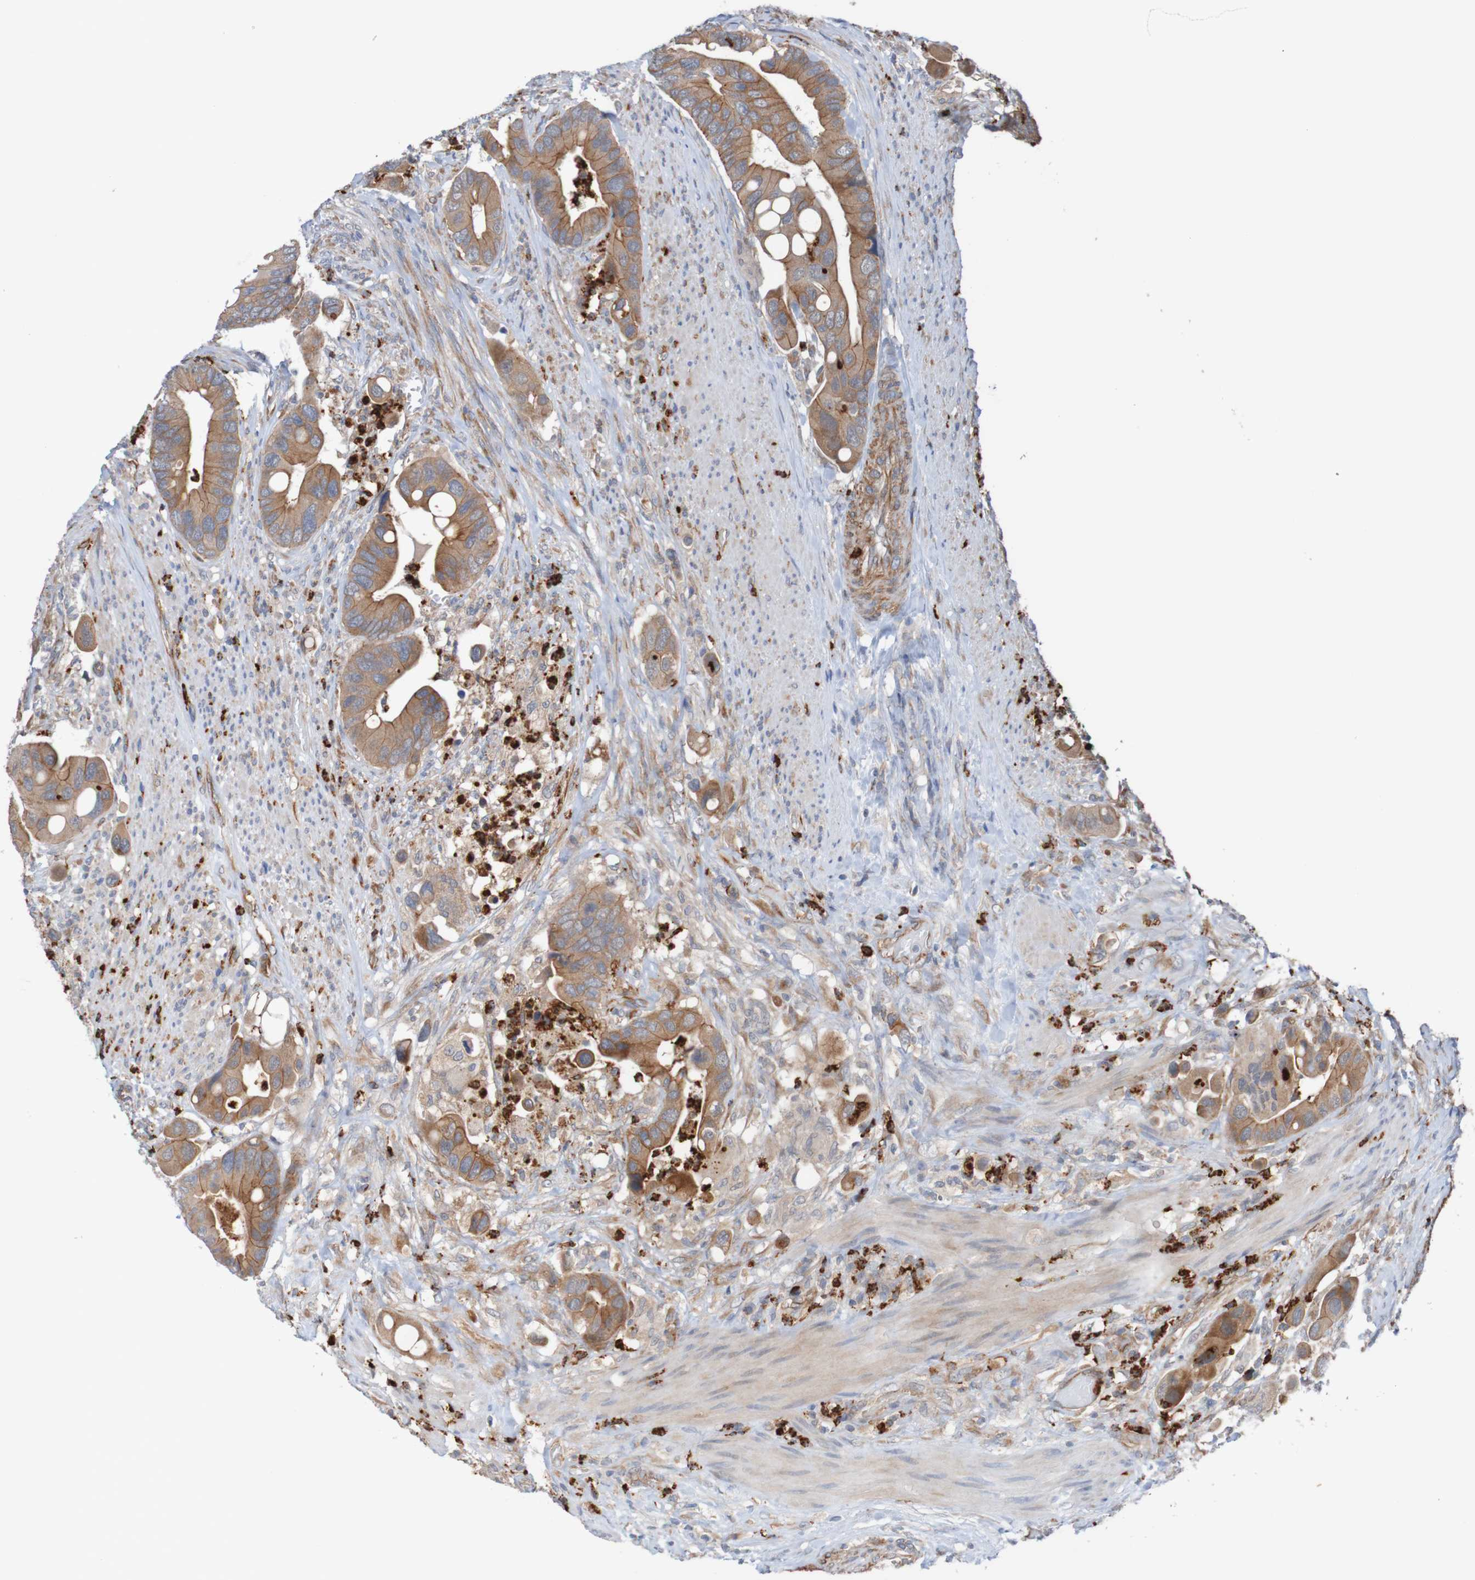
{"staining": {"intensity": "moderate", "quantity": ">75%", "location": "cytoplasmic/membranous"}, "tissue": "colorectal cancer", "cell_type": "Tumor cells", "image_type": "cancer", "snomed": [{"axis": "morphology", "description": "Adenocarcinoma, NOS"}, {"axis": "topography", "description": "Rectum"}], "caption": "Brown immunohistochemical staining in adenocarcinoma (colorectal) shows moderate cytoplasmic/membranous expression in approximately >75% of tumor cells.", "gene": "ST8SIA6", "patient": {"sex": "female", "age": 57}}